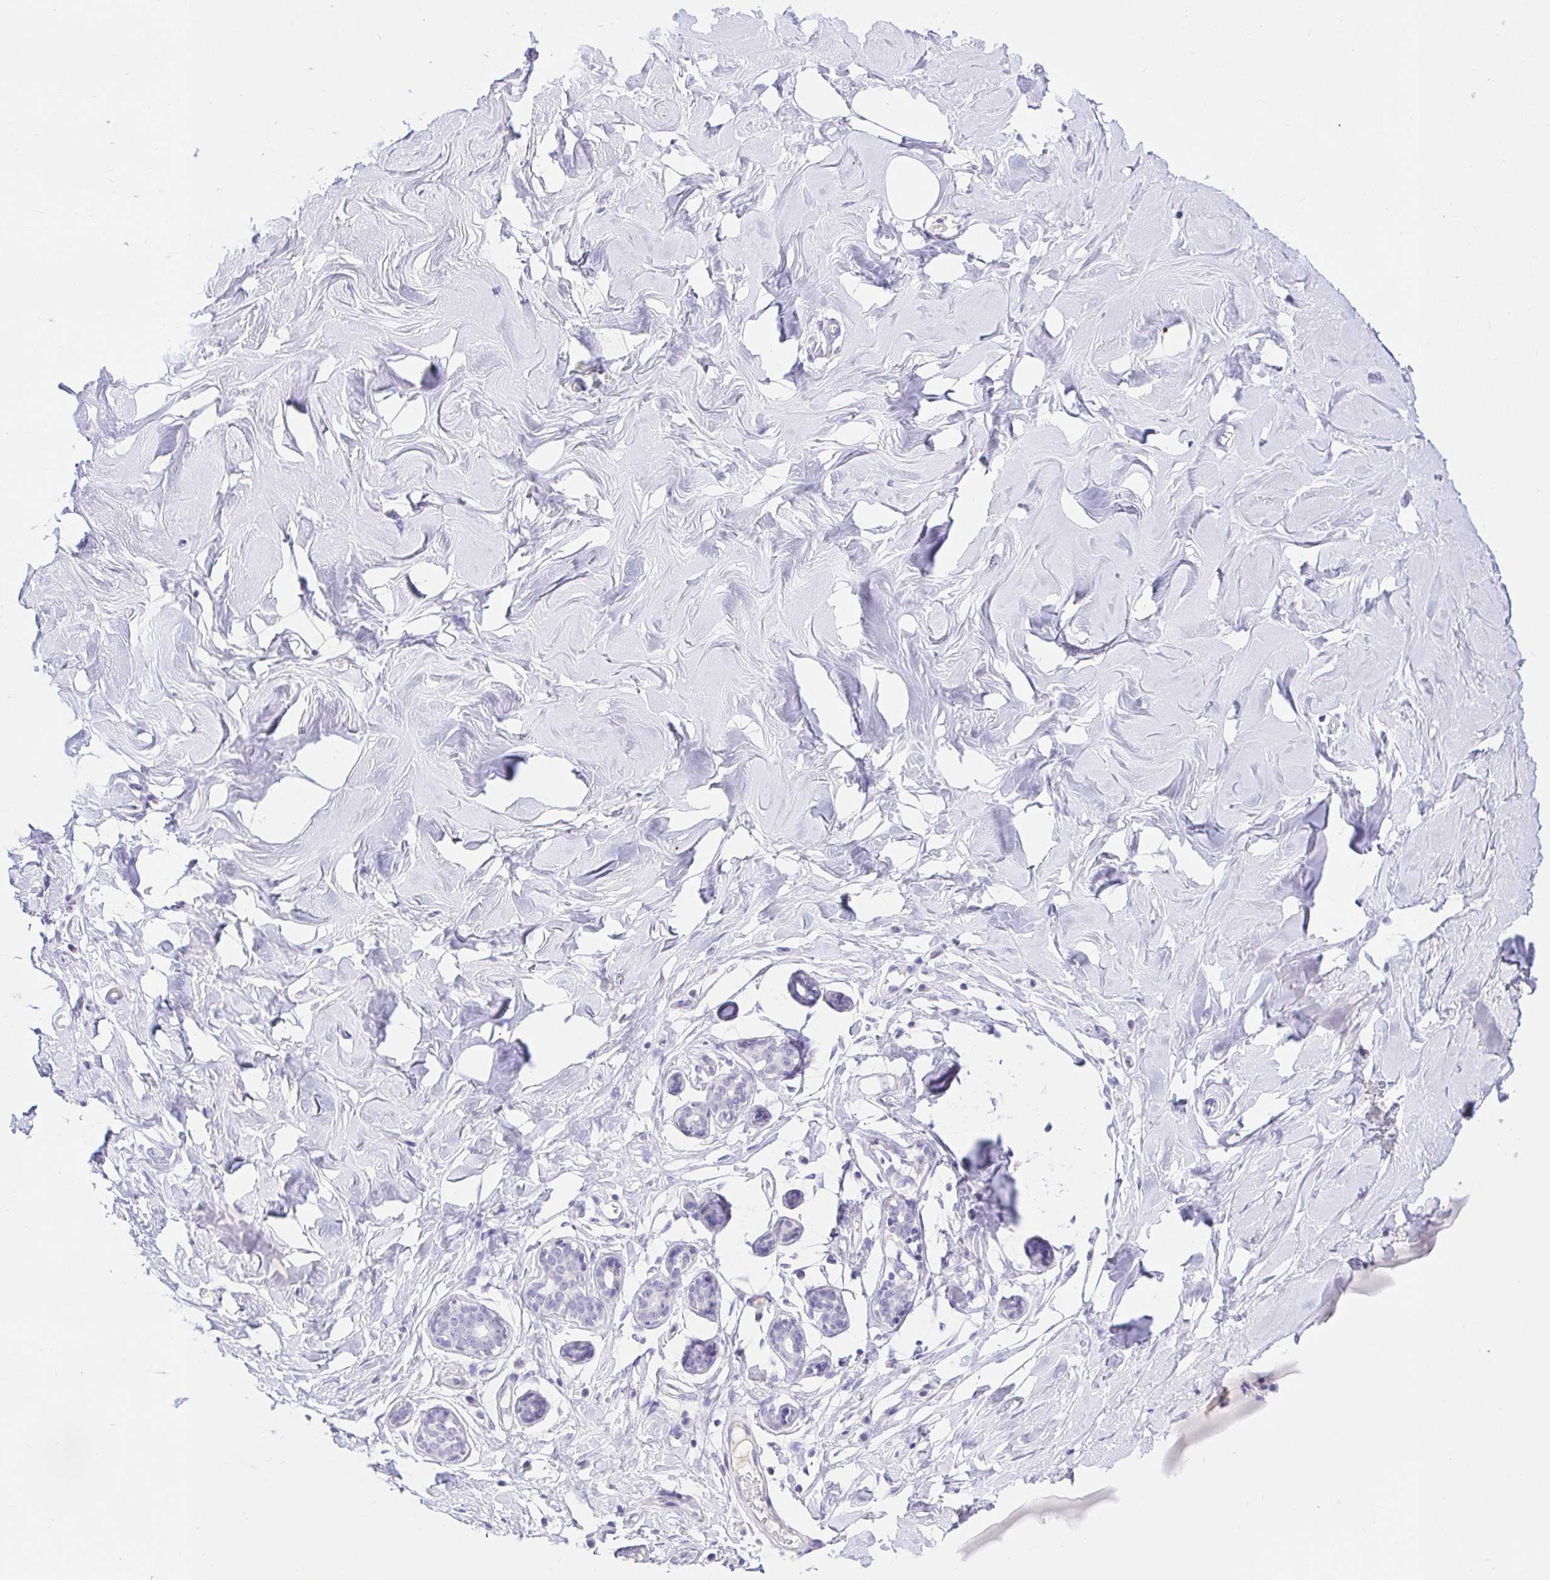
{"staining": {"intensity": "negative", "quantity": "none", "location": "none"}, "tissue": "breast", "cell_type": "Adipocytes", "image_type": "normal", "snomed": [{"axis": "morphology", "description": "Normal tissue, NOS"}, {"axis": "topography", "description": "Breast"}], "caption": "Immunohistochemical staining of unremarkable breast reveals no significant staining in adipocytes.", "gene": "CDO1", "patient": {"sex": "female", "age": 27}}